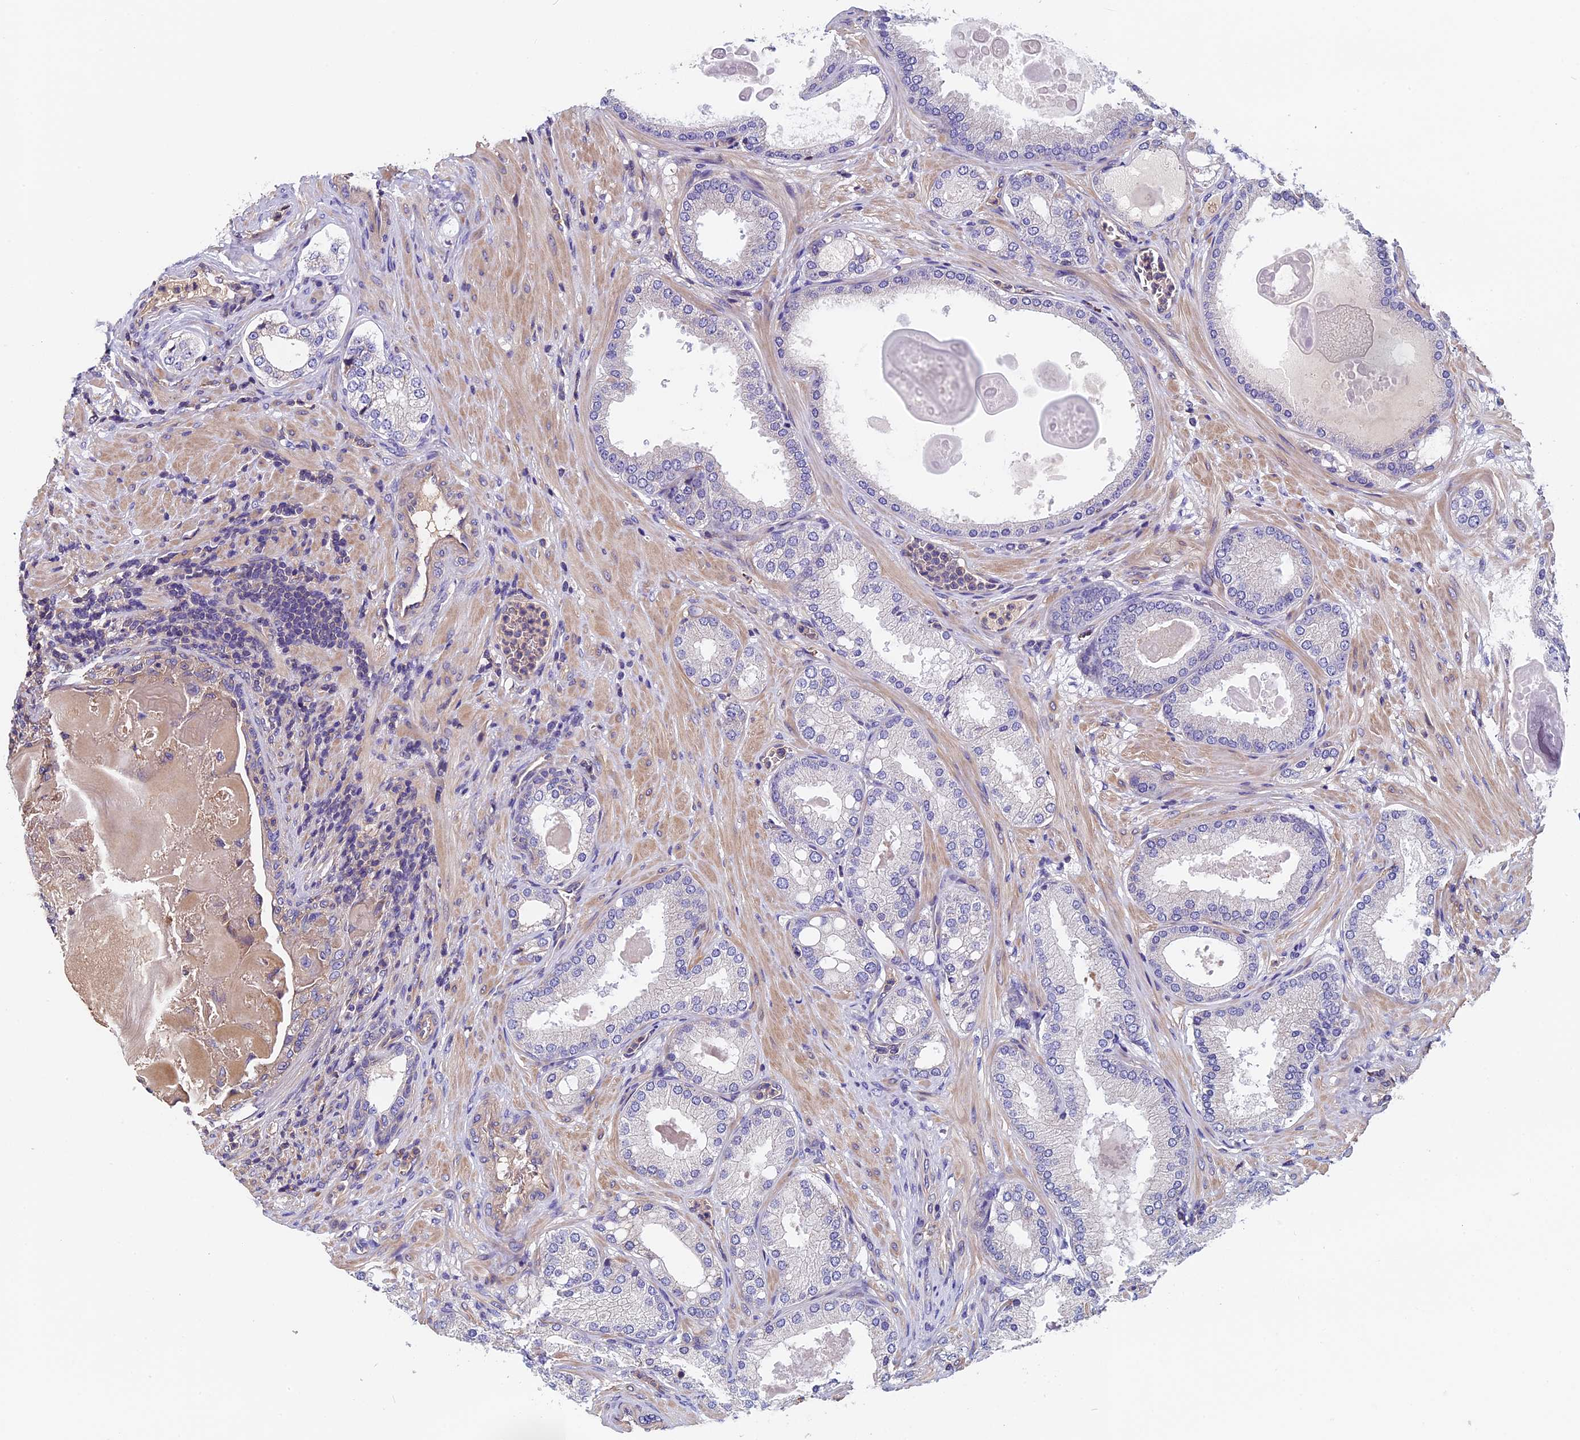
{"staining": {"intensity": "negative", "quantity": "none", "location": "none"}, "tissue": "prostate cancer", "cell_type": "Tumor cells", "image_type": "cancer", "snomed": [{"axis": "morphology", "description": "Adenocarcinoma, Low grade"}, {"axis": "topography", "description": "Prostate"}], "caption": "The immunohistochemistry (IHC) photomicrograph has no significant staining in tumor cells of prostate cancer tissue. (Stains: DAB (3,3'-diaminobenzidine) immunohistochemistry (IHC) with hematoxylin counter stain, Microscopy: brightfield microscopy at high magnification).", "gene": "CCDC153", "patient": {"sex": "male", "age": 59}}